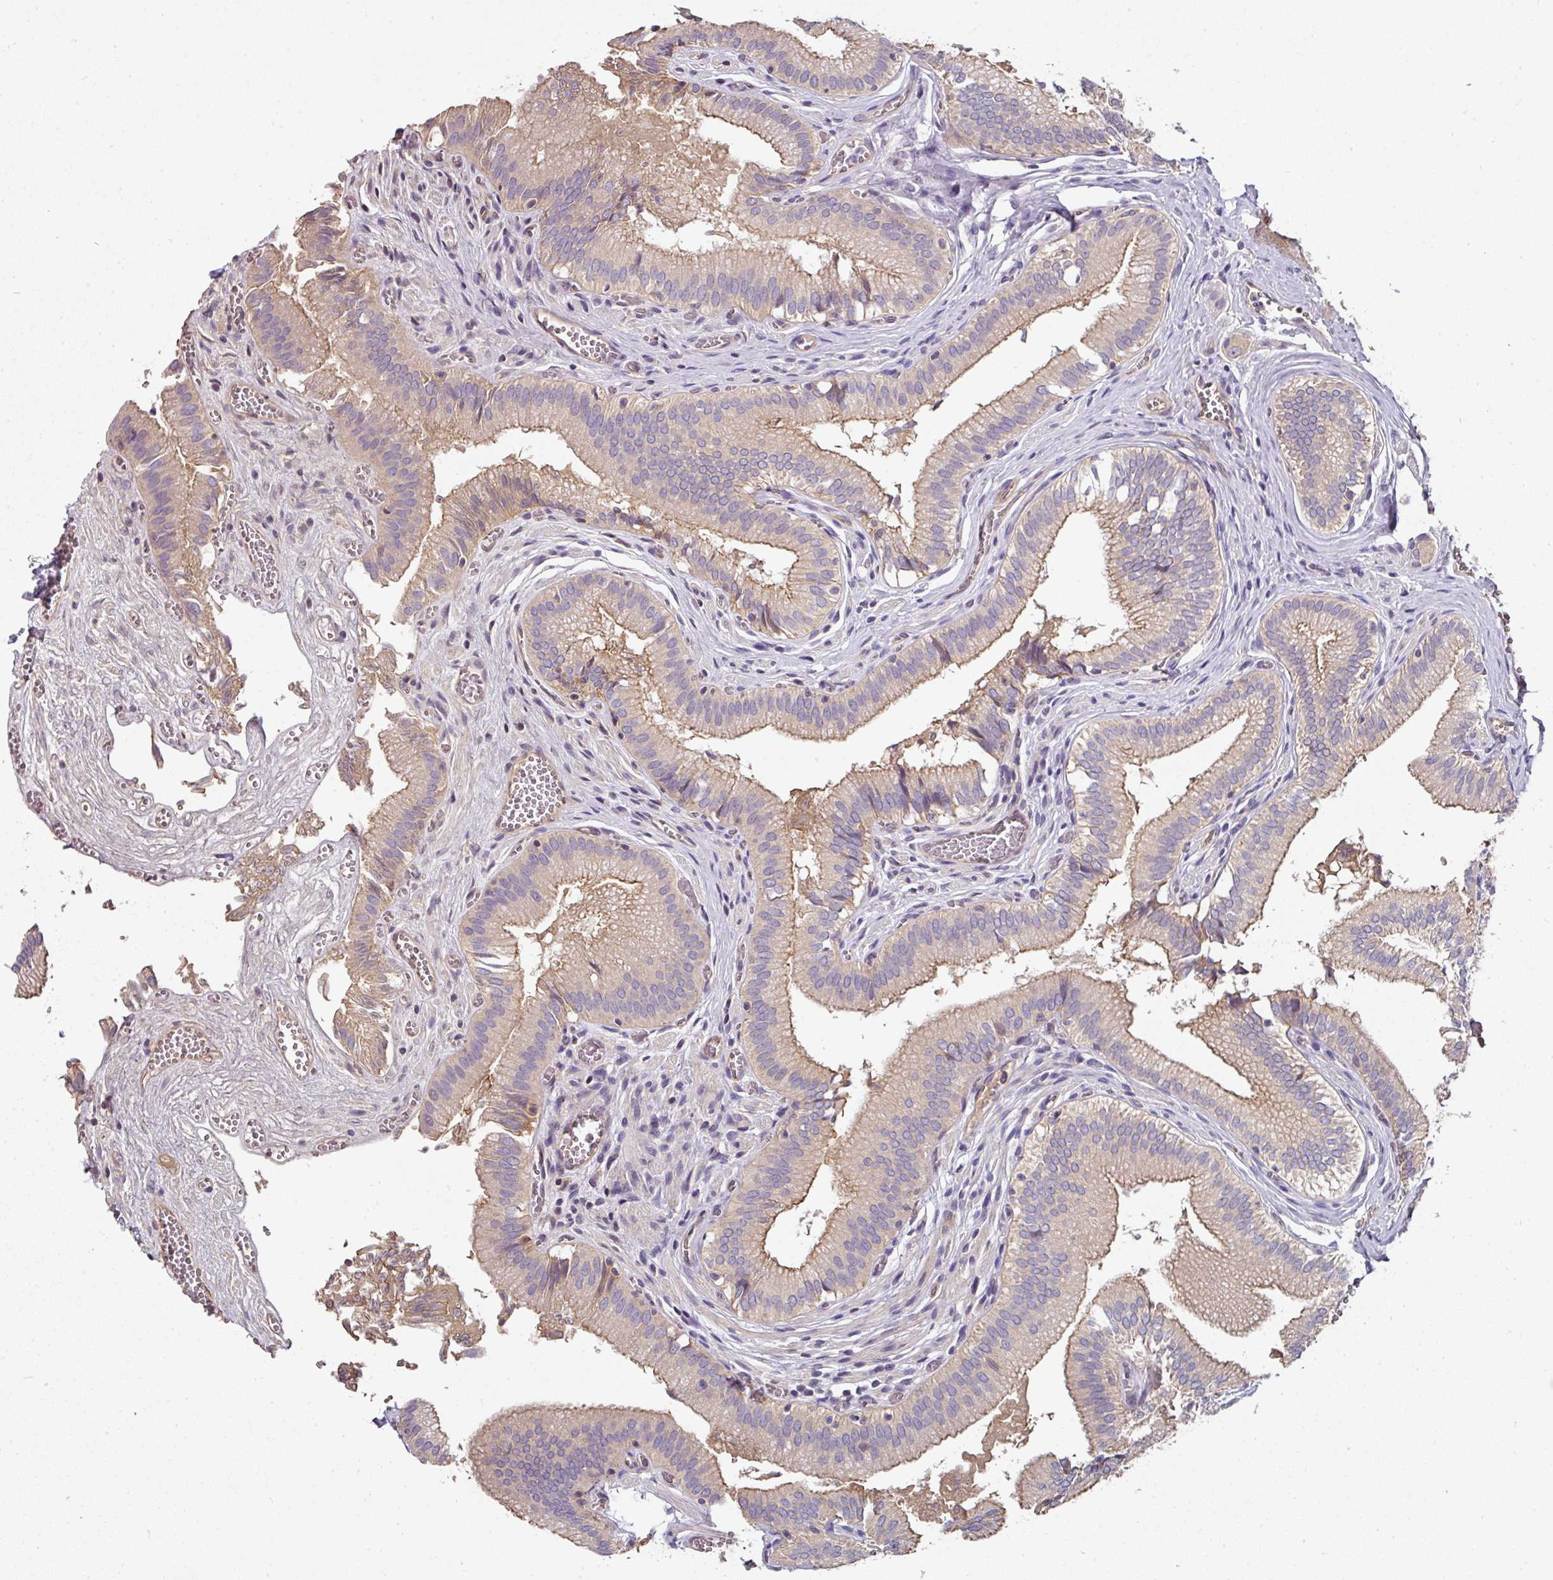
{"staining": {"intensity": "moderate", "quantity": "25%-75%", "location": "cytoplasmic/membranous"}, "tissue": "gallbladder", "cell_type": "Glandular cells", "image_type": "normal", "snomed": [{"axis": "morphology", "description": "Normal tissue, NOS"}, {"axis": "topography", "description": "Gallbladder"}, {"axis": "topography", "description": "Peripheral nerve tissue"}], "caption": "Protein staining of unremarkable gallbladder exhibits moderate cytoplasmic/membranous positivity in approximately 25%-75% of glandular cells.", "gene": "C4orf48", "patient": {"sex": "male", "age": 17}}